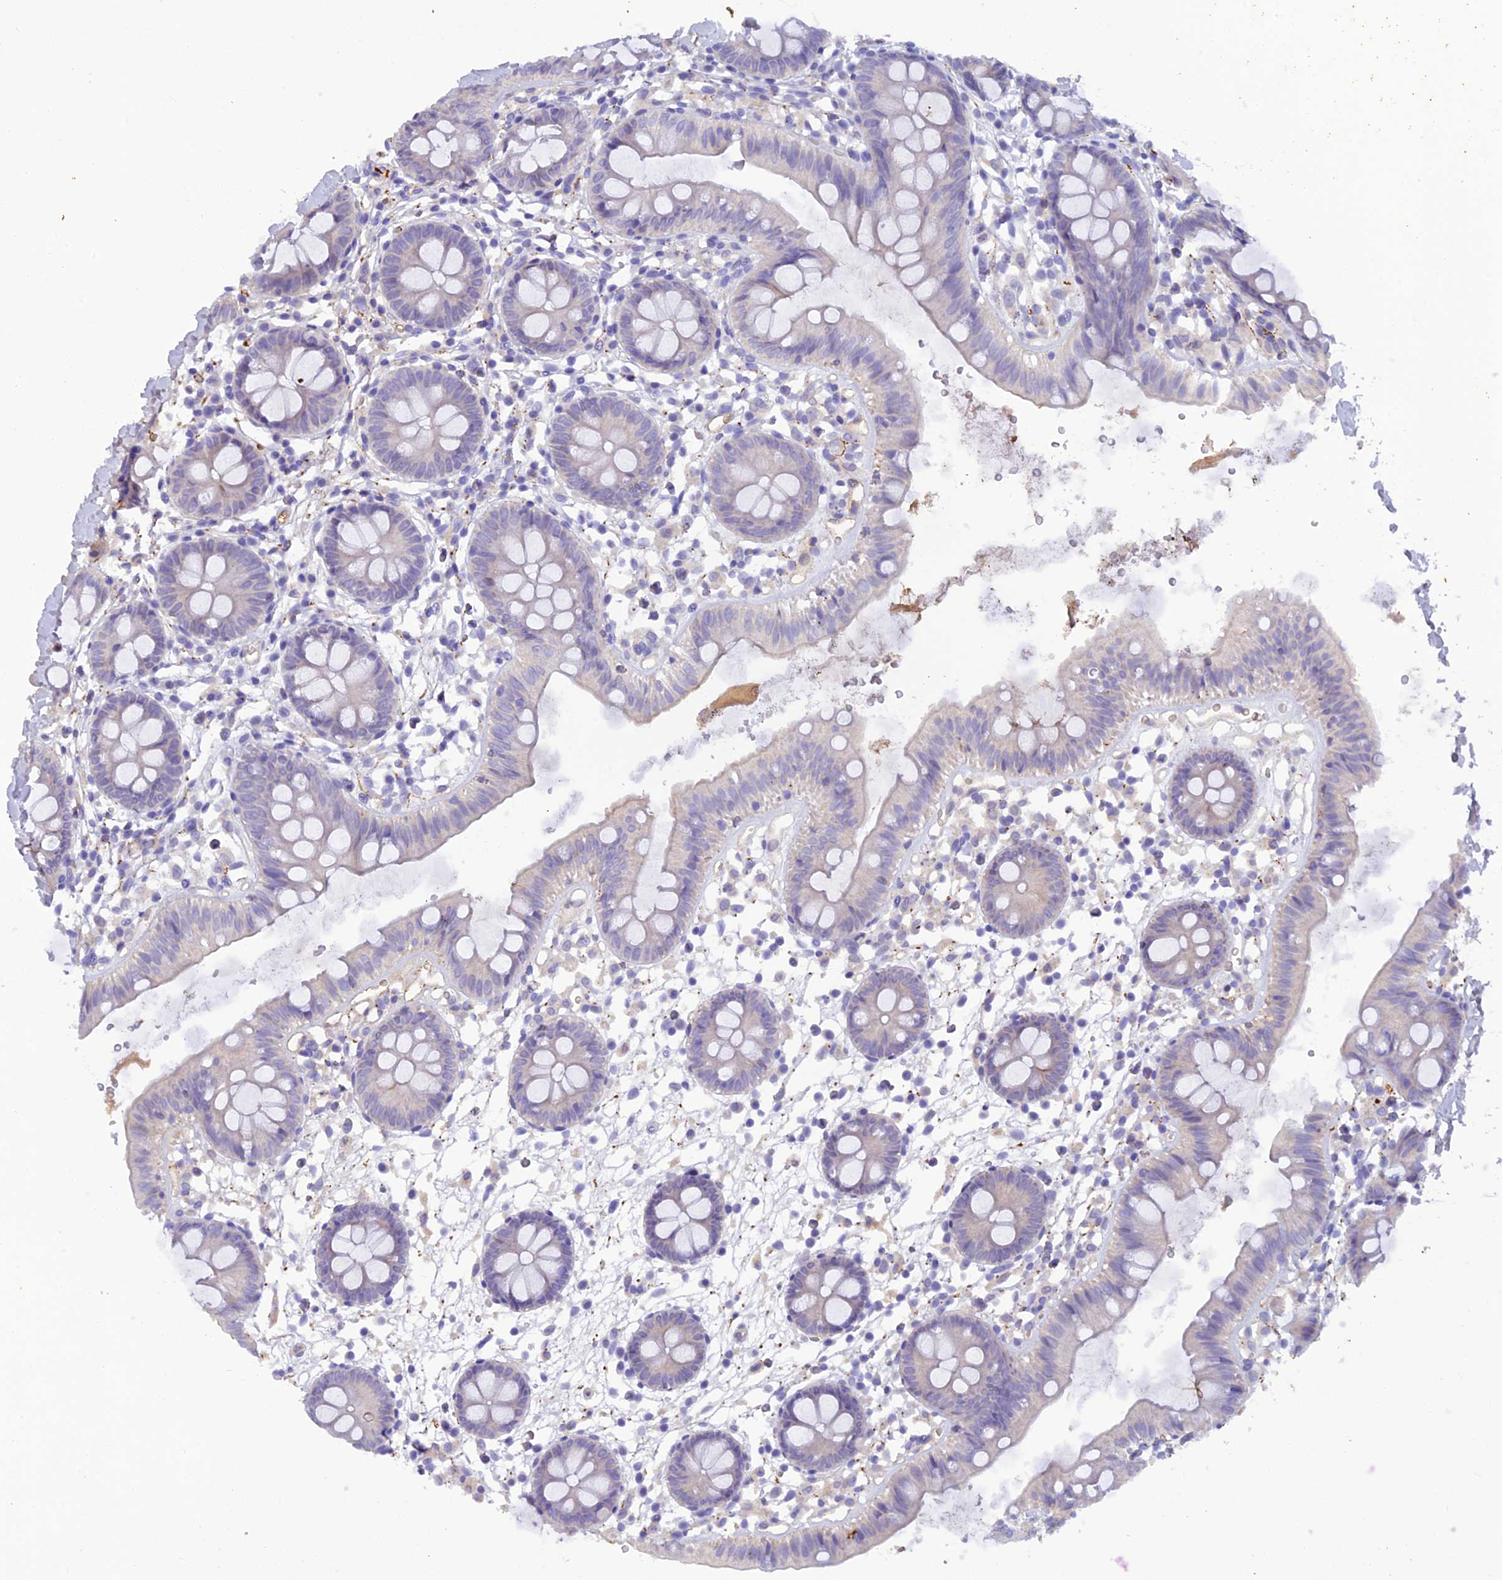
{"staining": {"intensity": "negative", "quantity": "none", "location": "none"}, "tissue": "colon", "cell_type": "Endothelial cells", "image_type": "normal", "snomed": [{"axis": "morphology", "description": "Normal tissue, NOS"}, {"axis": "topography", "description": "Colon"}], "caption": "Immunohistochemistry (IHC) photomicrograph of unremarkable colon: human colon stained with DAB displays no significant protein expression in endothelial cells. (Brightfield microscopy of DAB (3,3'-diaminobenzidine) immunohistochemistry (IHC) at high magnification).", "gene": "PZP", "patient": {"sex": "male", "age": 56}}